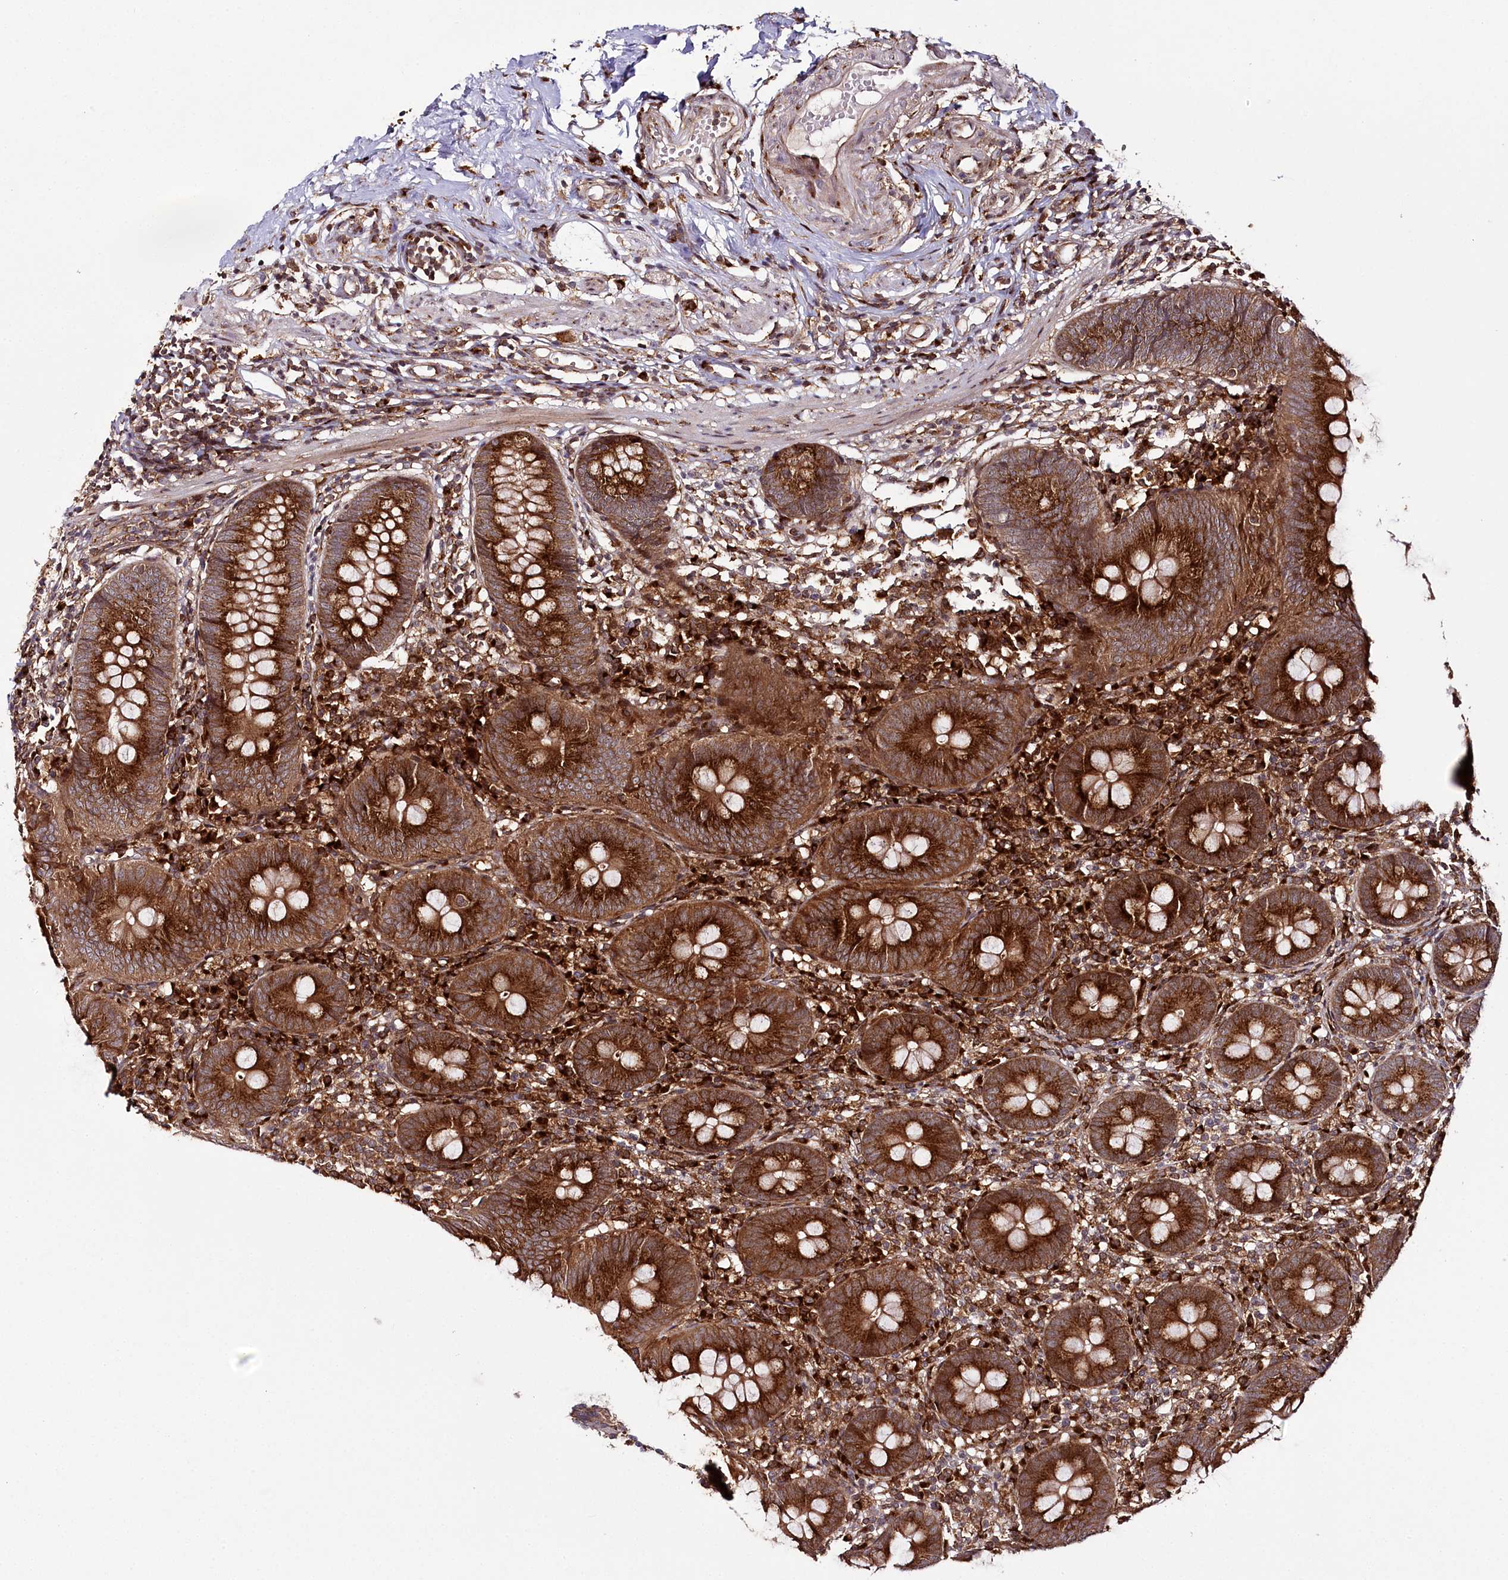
{"staining": {"intensity": "strong", "quantity": ">75%", "location": "cytoplasmic/membranous"}, "tissue": "appendix", "cell_type": "Glandular cells", "image_type": "normal", "snomed": [{"axis": "morphology", "description": "Normal tissue, NOS"}, {"axis": "topography", "description": "Appendix"}], "caption": "Strong cytoplasmic/membranous staining is seen in about >75% of glandular cells in unremarkable appendix. Immunohistochemistry stains the protein of interest in brown and the nuclei are stained blue.", "gene": "COPG1", "patient": {"sex": "female", "age": 62}}